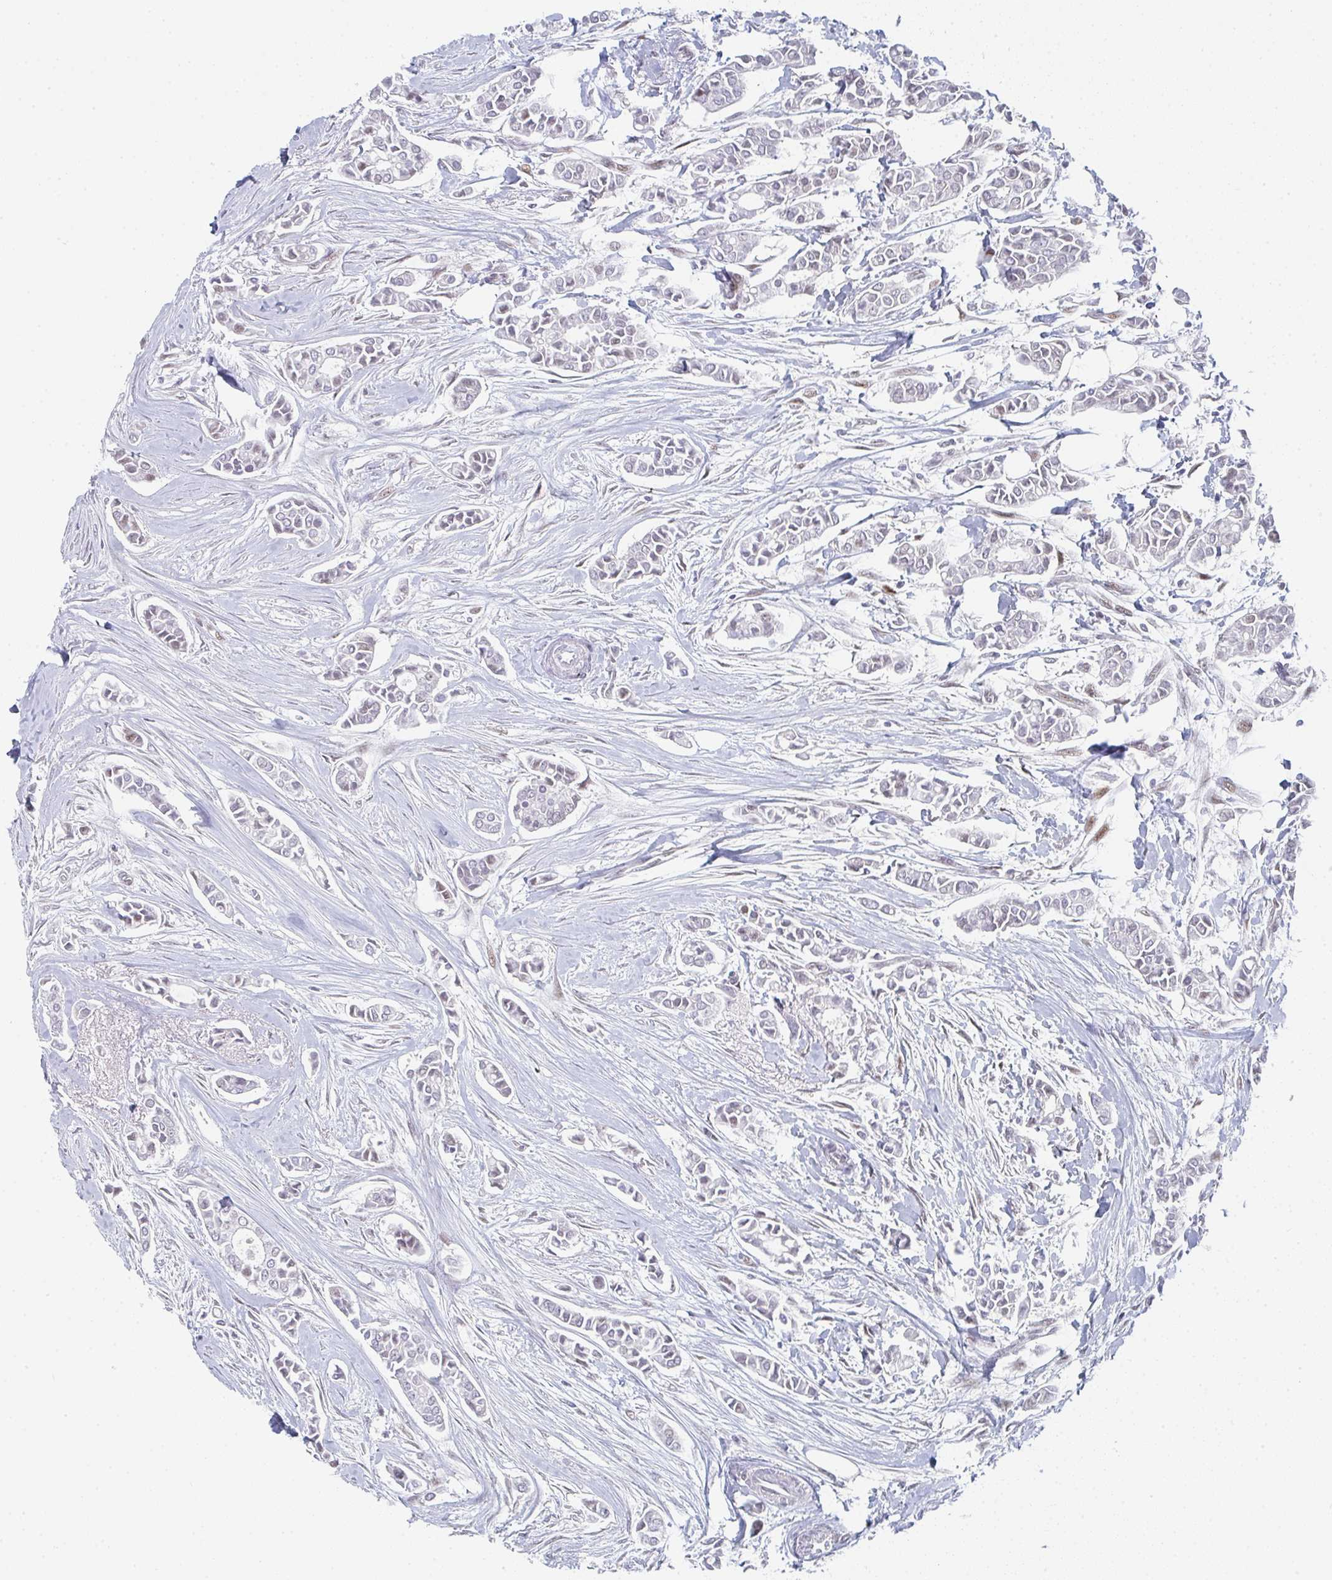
{"staining": {"intensity": "negative", "quantity": "none", "location": "none"}, "tissue": "breast cancer", "cell_type": "Tumor cells", "image_type": "cancer", "snomed": [{"axis": "morphology", "description": "Duct carcinoma"}, {"axis": "topography", "description": "Breast"}], "caption": "Breast cancer was stained to show a protein in brown. There is no significant staining in tumor cells.", "gene": "POU2AF2", "patient": {"sex": "female", "age": 84}}